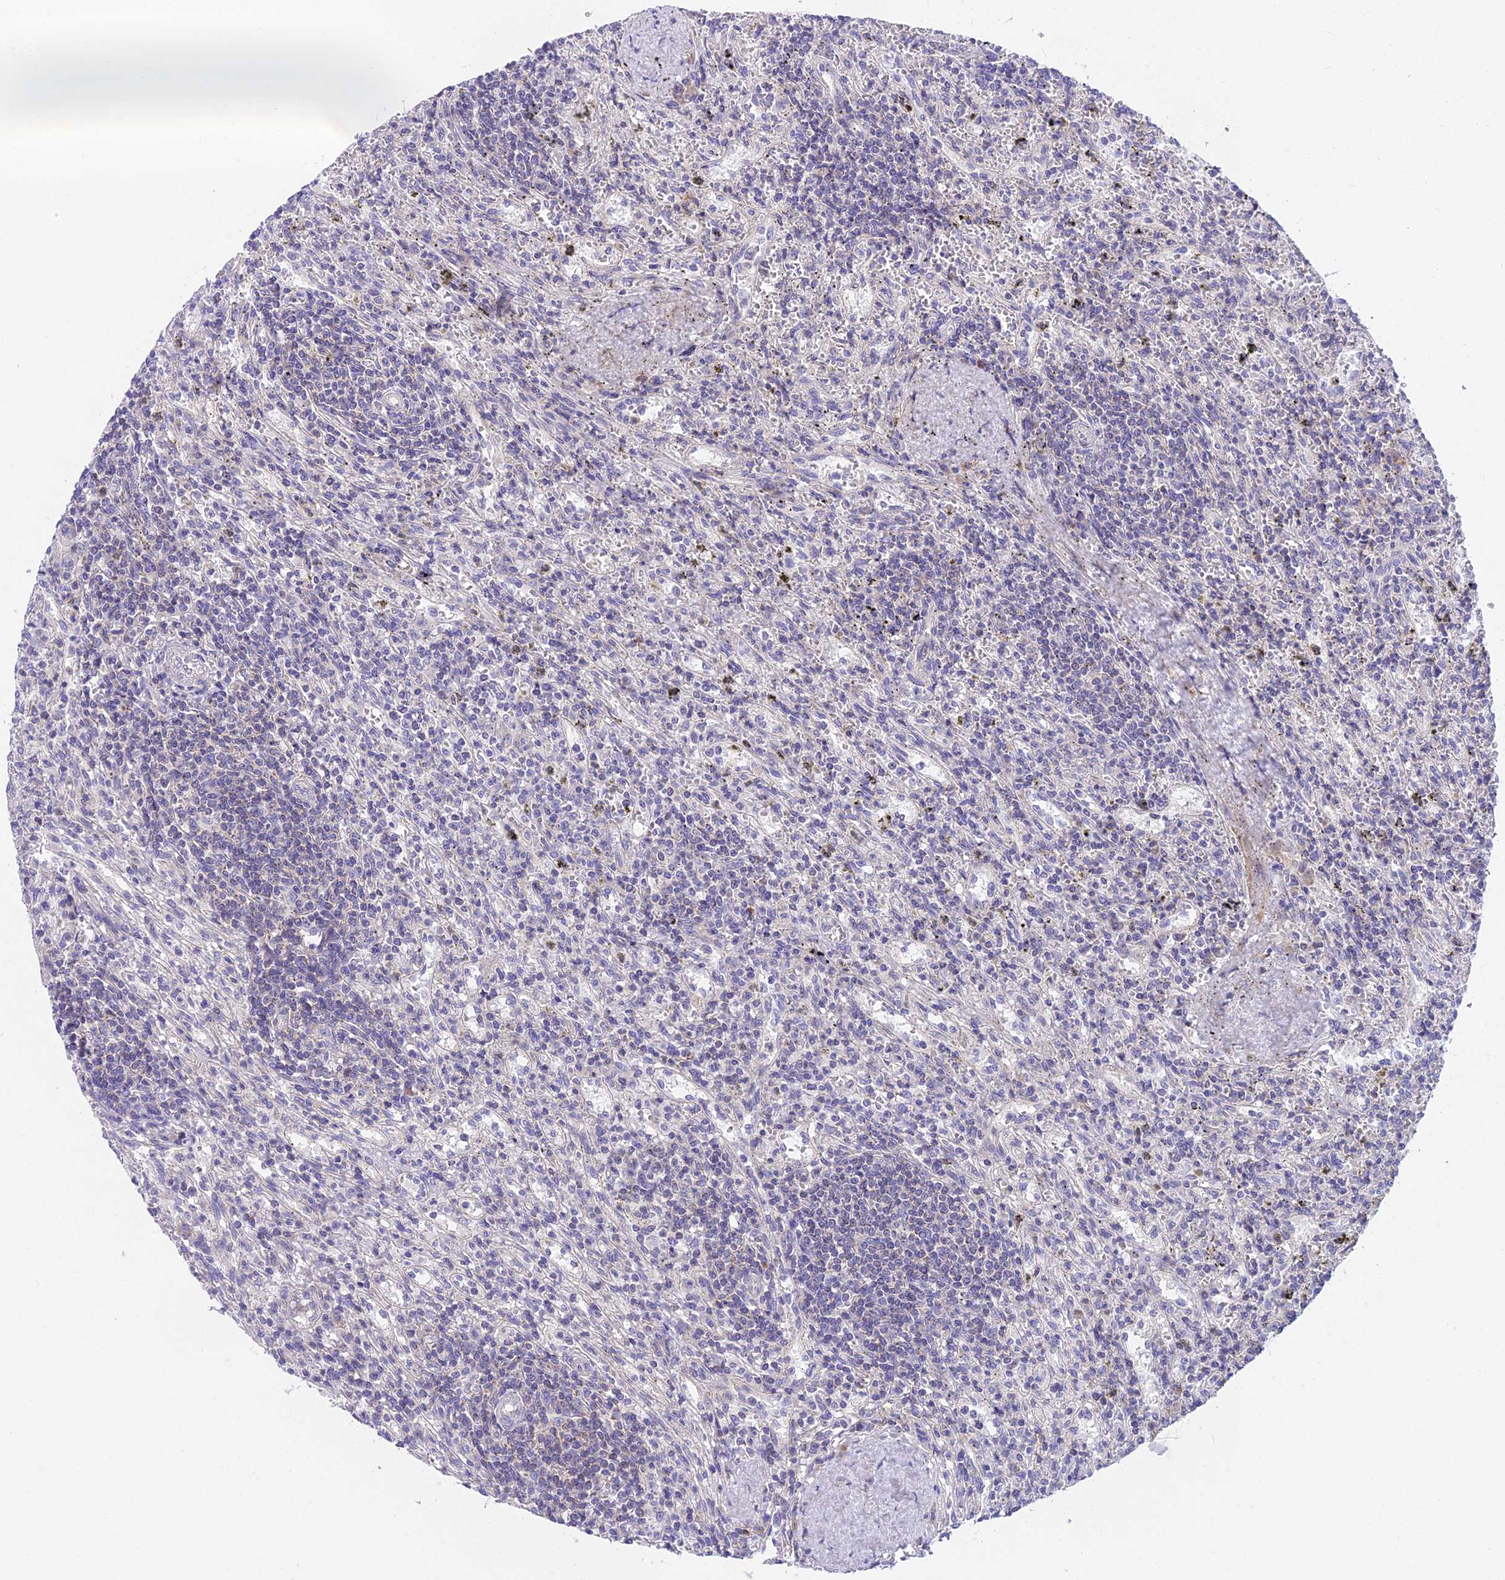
{"staining": {"intensity": "negative", "quantity": "none", "location": "none"}, "tissue": "lymphoma", "cell_type": "Tumor cells", "image_type": "cancer", "snomed": [{"axis": "morphology", "description": "Malignant lymphoma, non-Hodgkin's type, Low grade"}, {"axis": "topography", "description": "Spleen"}], "caption": "Tumor cells show no significant protein positivity in low-grade malignant lymphoma, non-Hodgkin's type.", "gene": "MVB12A", "patient": {"sex": "male", "age": 76}}